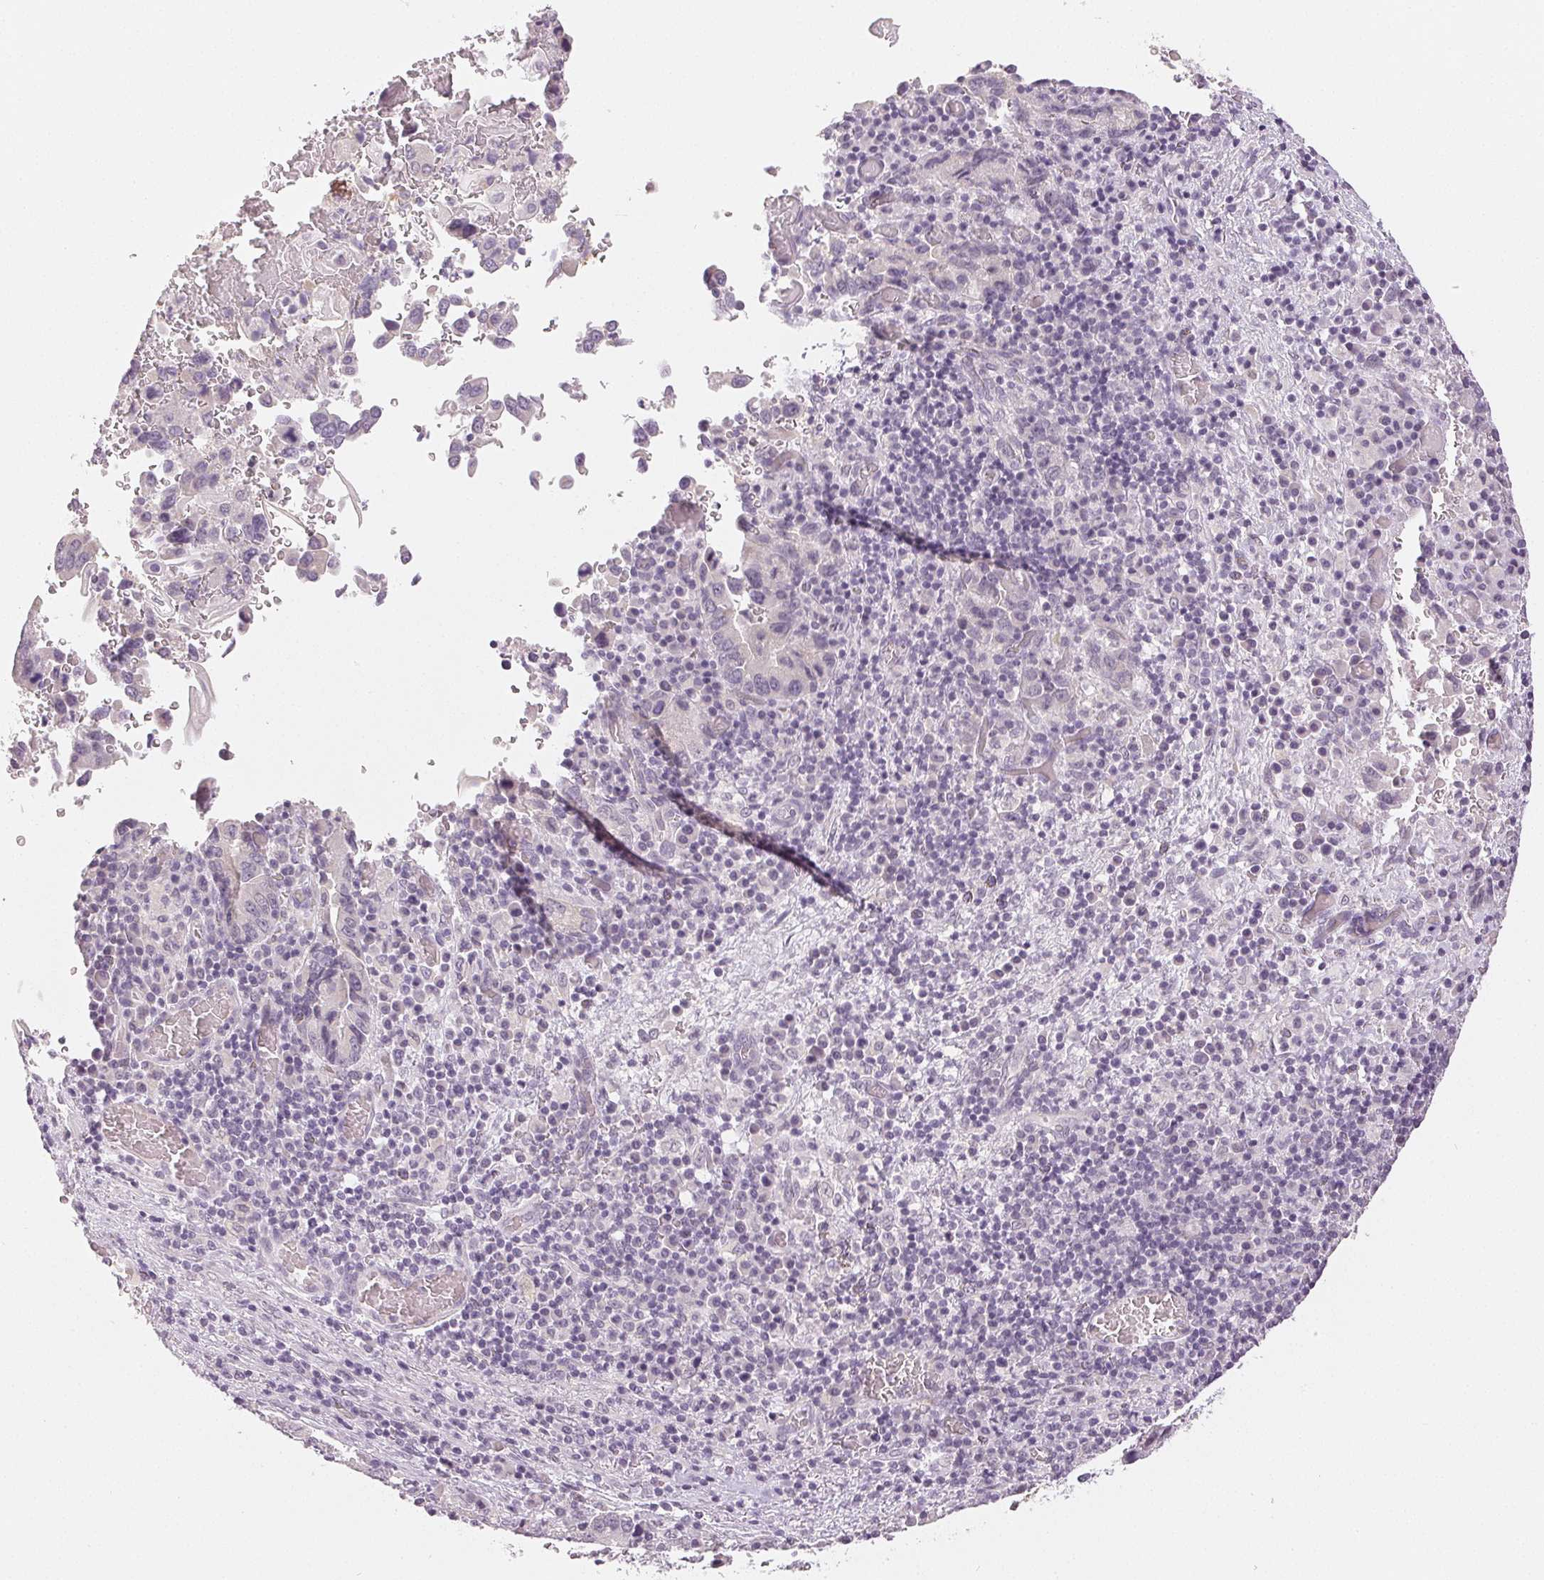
{"staining": {"intensity": "negative", "quantity": "none", "location": "none"}, "tissue": "stomach cancer", "cell_type": "Tumor cells", "image_type": "cancer", "snomed": [{"axis": "morphology", "description": "Adenocarcinoma, NOS"}, {"axis": "topography", "description": "Stomach, upper"}], "caption": "An immunohistochemistry histopathology image of stomach cancer (adenocarcinoma) is shown. There is no staining in tumor cells of stomach cancer (adenocarcinoma).", "gene": "MAP1LC3A", "patient": {"sex": "male", "age": 74}}